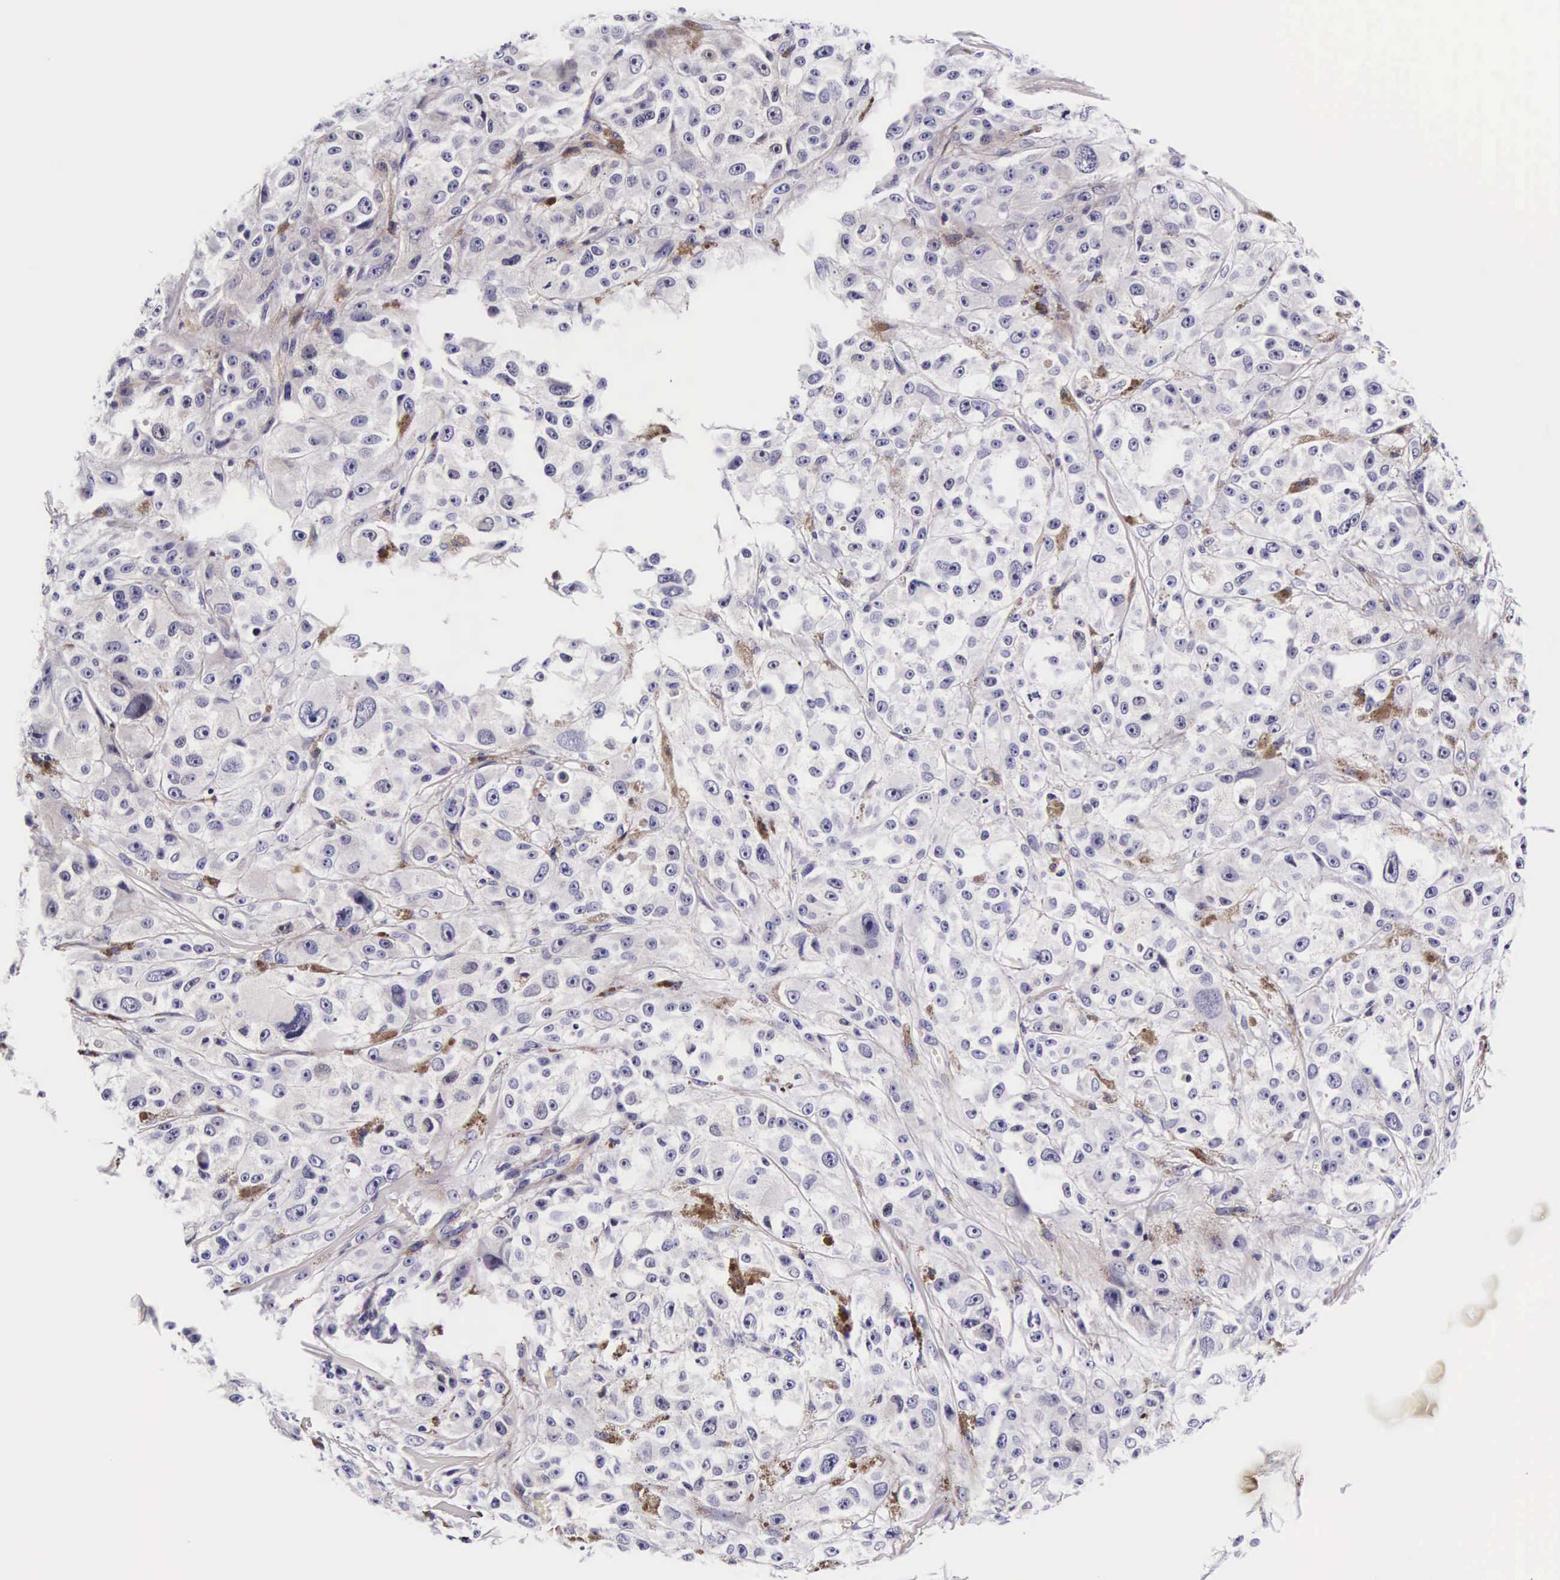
{"staining": {"intensity": "negative", "quantity": "none", "location": "none"}, "tissue": "melanoma", "cell_type": "Tumor cells", "image_type": "cancer", "snomed": [{"axis": "morphology", "description": "Malignant melanoma, NOS"}, {"axis": "topography", "description": "Skin"}], "caption": "Tumor cells are negative for protein expression in human melanoma.", "gene": "UPRT", "patient": {"sex": "male", "age": 56}}